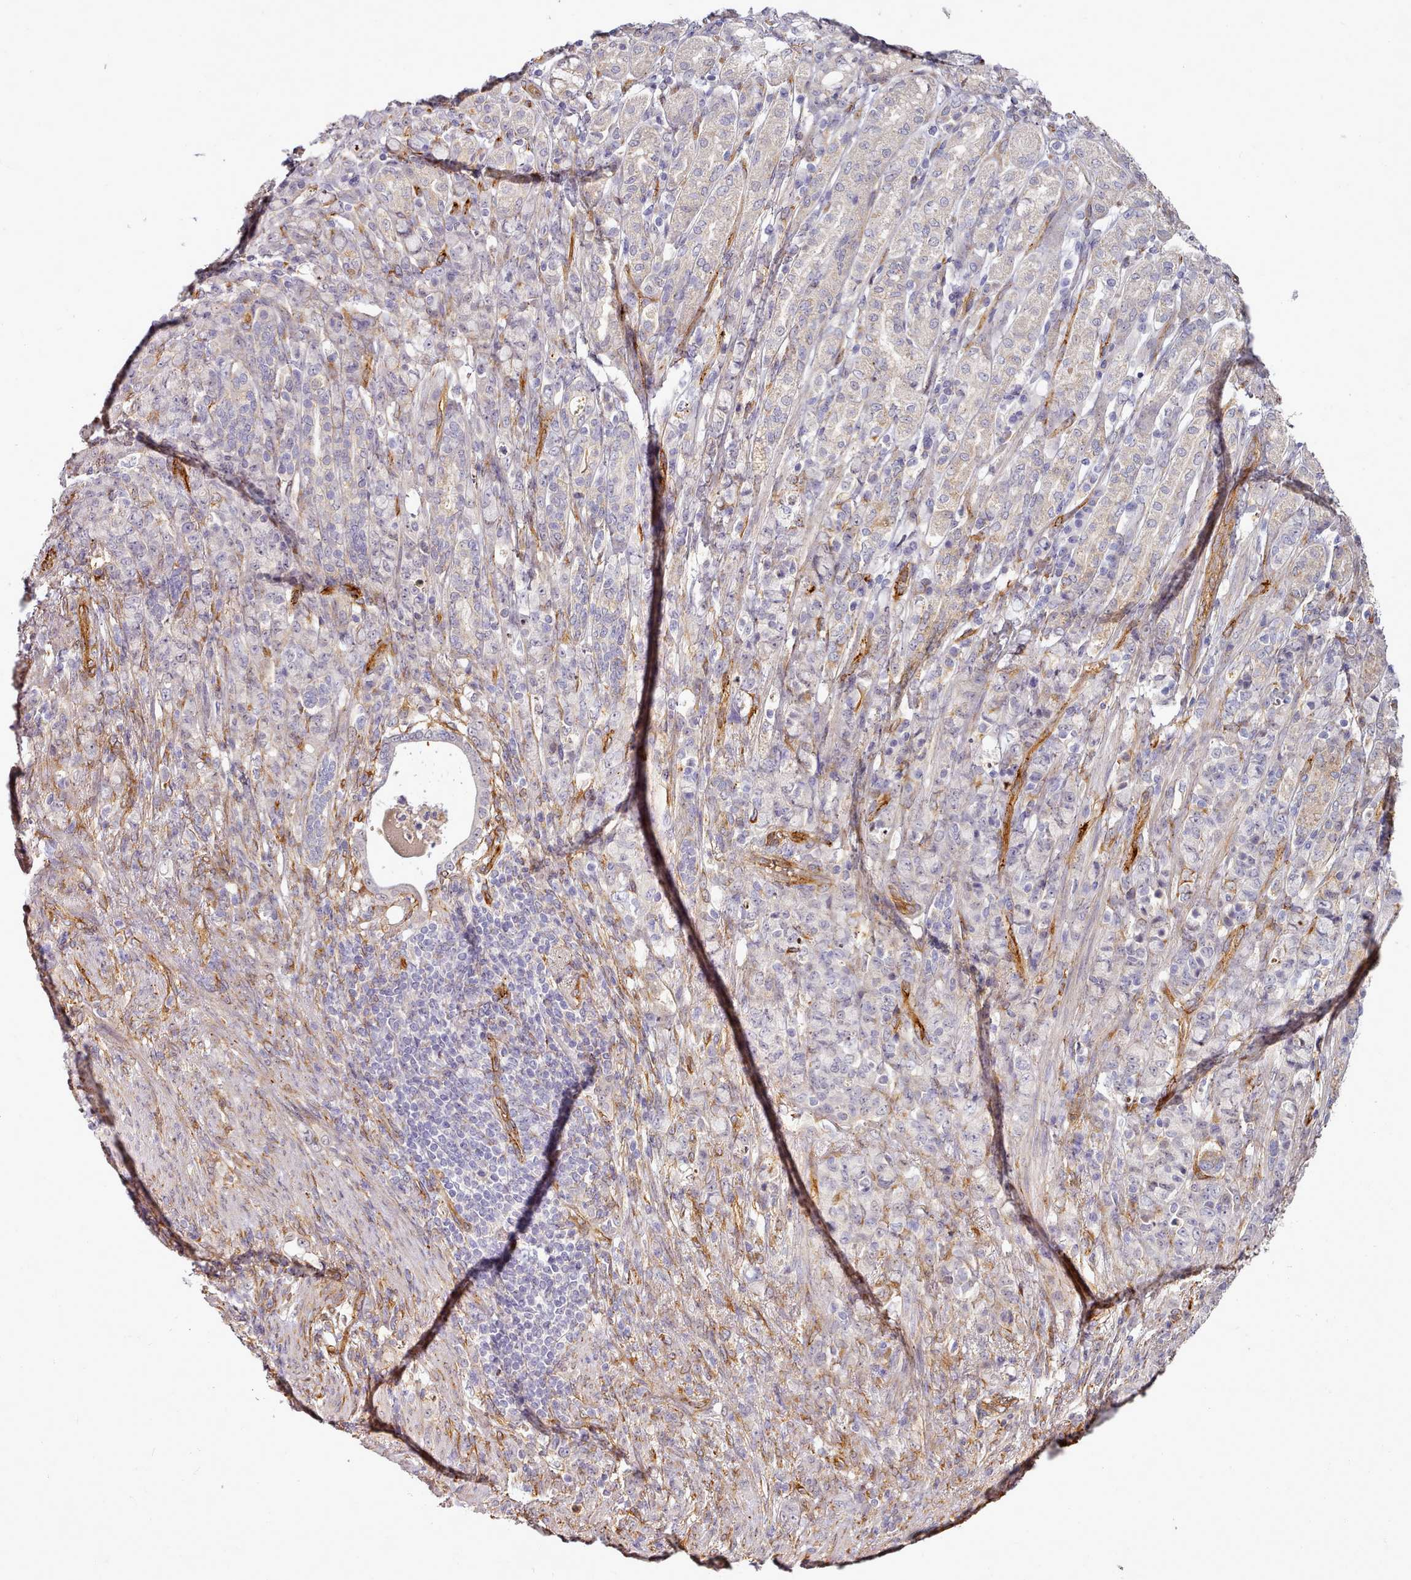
{"staining": {"intensity": "negative", "quantity": "none", "location": "none"}, "tissue": "stomach cancer", "cell_type": "Tumor cells", "image_type": "cancer", "snomed": [{"axis": "morphology", "description": "Adenocarcinoma, NOS"}, {"axis": "topography", "description": "Stomach"}], "caption": "Protein analysis of stomach adenocarcinoma reveals no significant staining in tumor cells. (Stains: DAB (3,3'-diaminobenzidine) immunohistochemistry (IHC) with hematoxylin counter stain, Microscopy: brightfield microscopy at high magnification).", "gene": "C1QTNF5", "patient": {"sex": "female", "age": 79}}